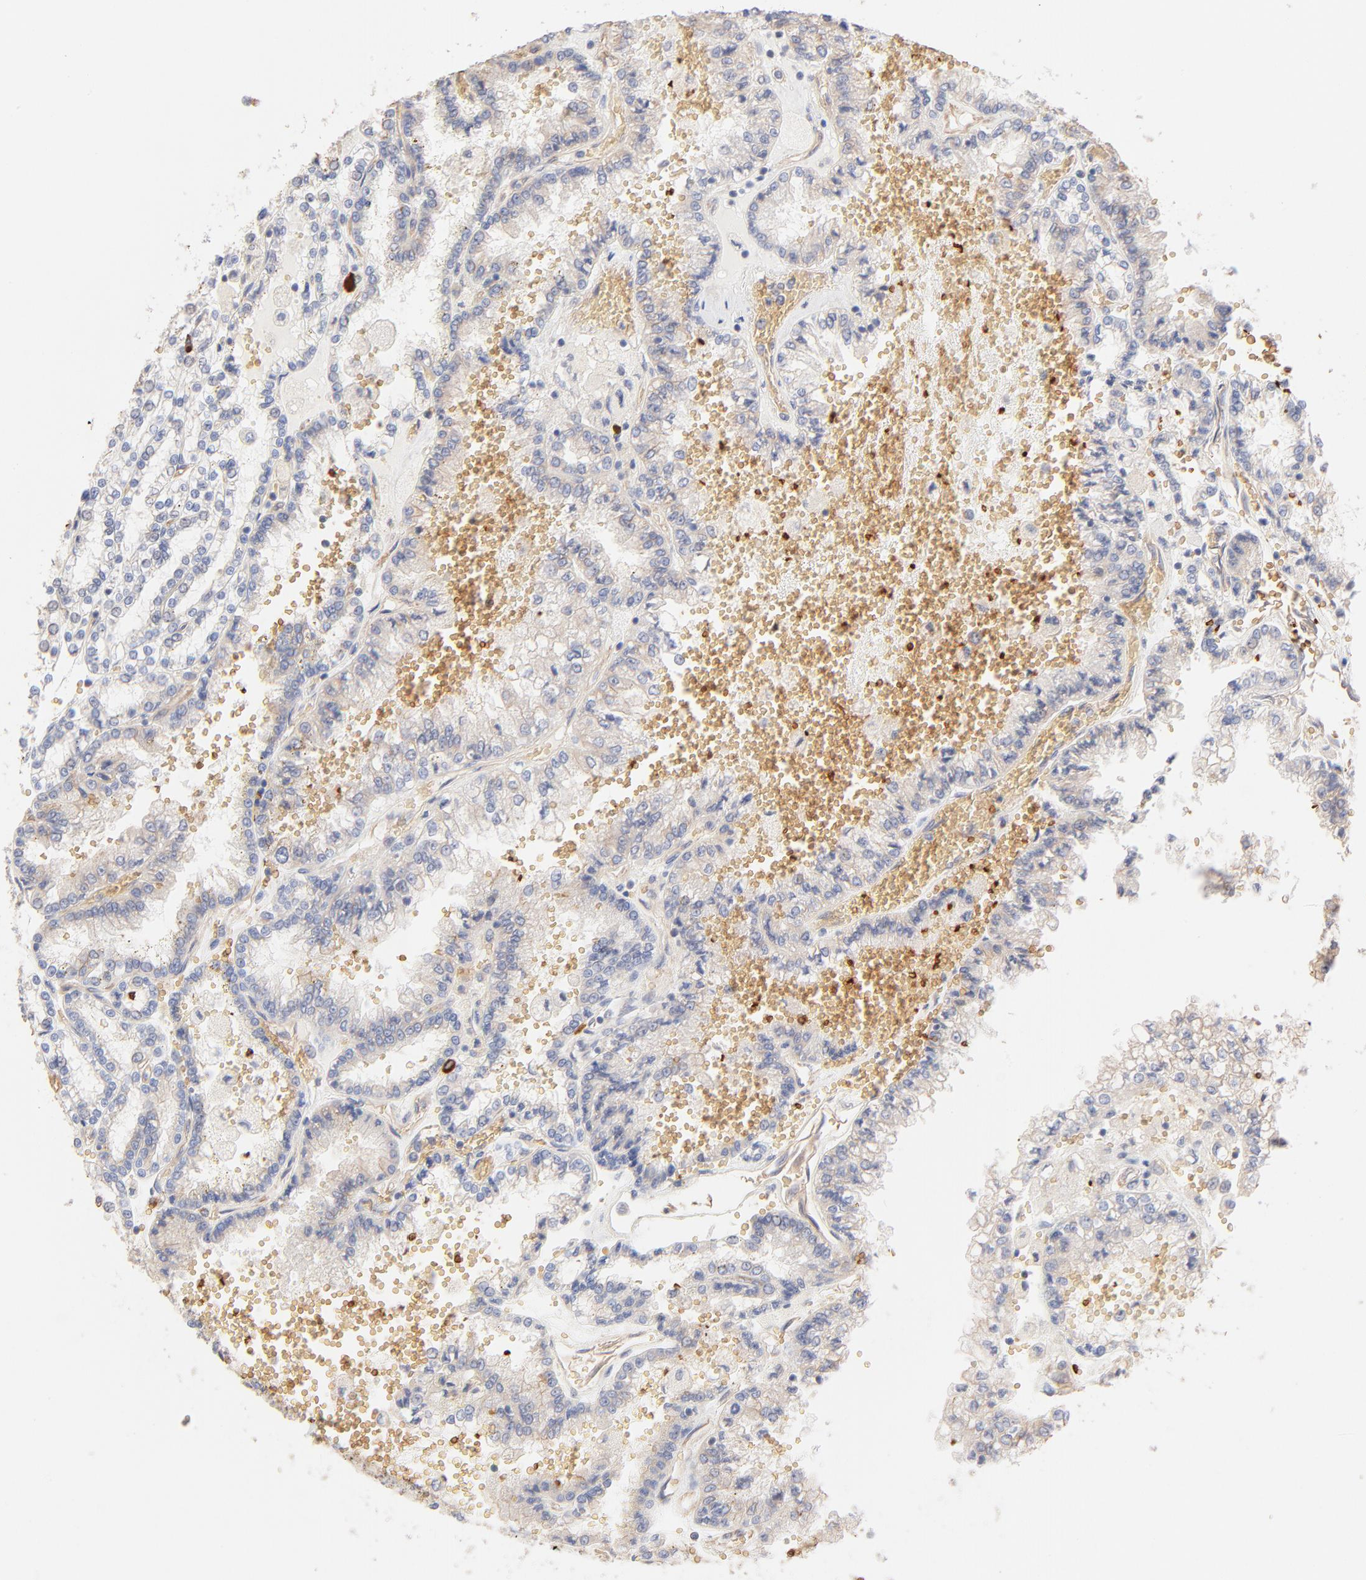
{"staining": {"intensity": "negative", "quantity": "none", "location": "none"}, "tissue": "renal cancer", "cell_type": "Tumor cells", "image_type": "cancer", "snomed": [{"axis": "morphology", "description": "Adenocarcinoma, NOS"}, {"axis": "topography", "description": "Kidney"}], "caption": "Human renal cancer (adenocarcinoma) stained for a protein using immunohistochemistry demonstrates no positivity in tumor cells.", "gene": "SPTB", "patient": {"sex": "female", "age": 56}}